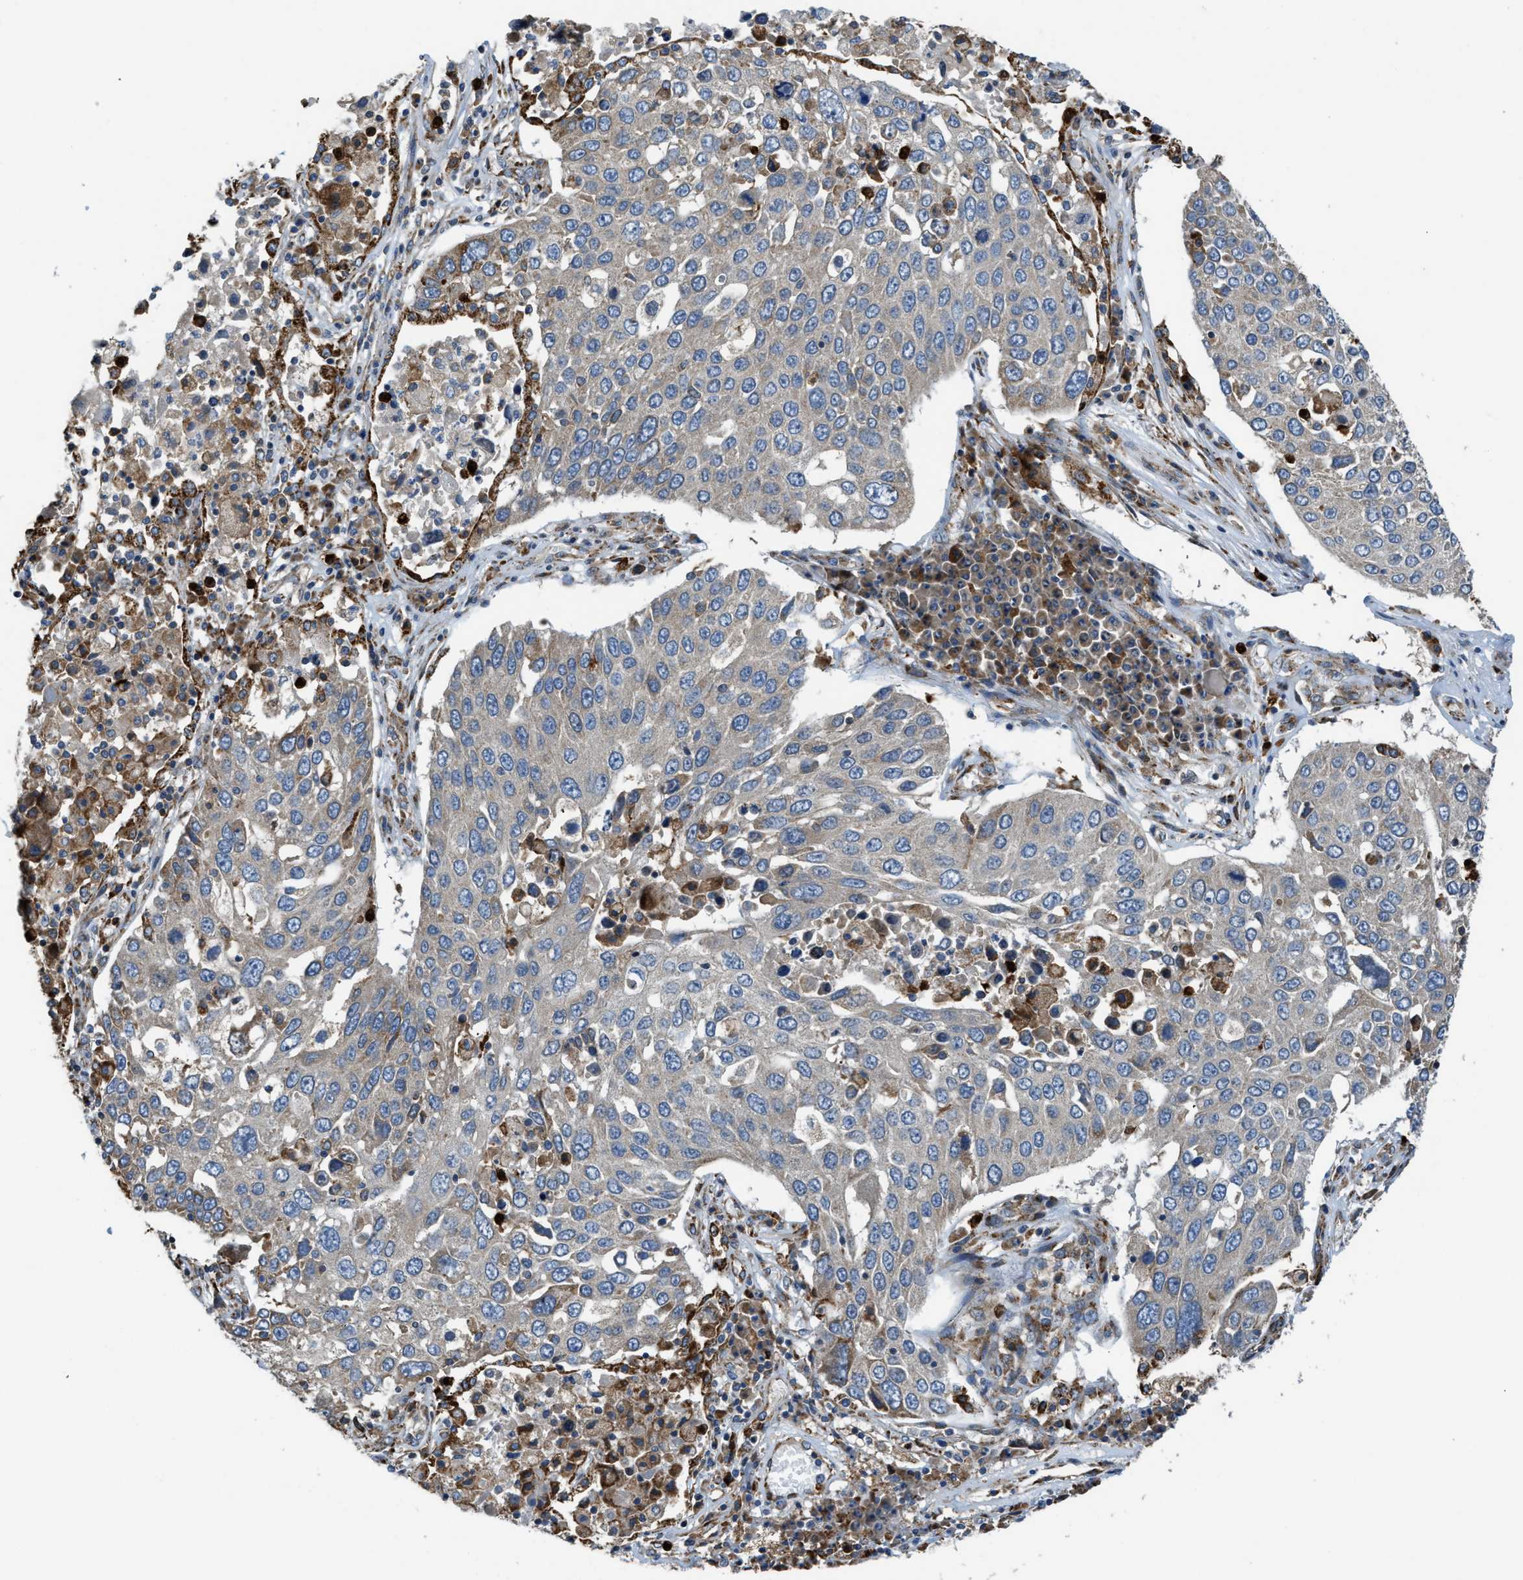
{"staining": {"intensity": "weak", "quantity": ">75%", "location": "cytoplasmic/membranous"}, "tissue": "lung cancer", "cell_type": "Tumor cells", "image_type": "cancer", "snomed": [{"axis": "morphology", "description": "Squamous cell carcinoma, NOS"}, {"axis": "topography", "description": "Lung"}], "caption": "The immunohistochemical stain labels weak cytoplasmic/membranous expression in tumor cells of squamous cell carcinoma (lung) tissue.", "gene": "TMEM68", "patient": {"sex": "male", "age": 65}}